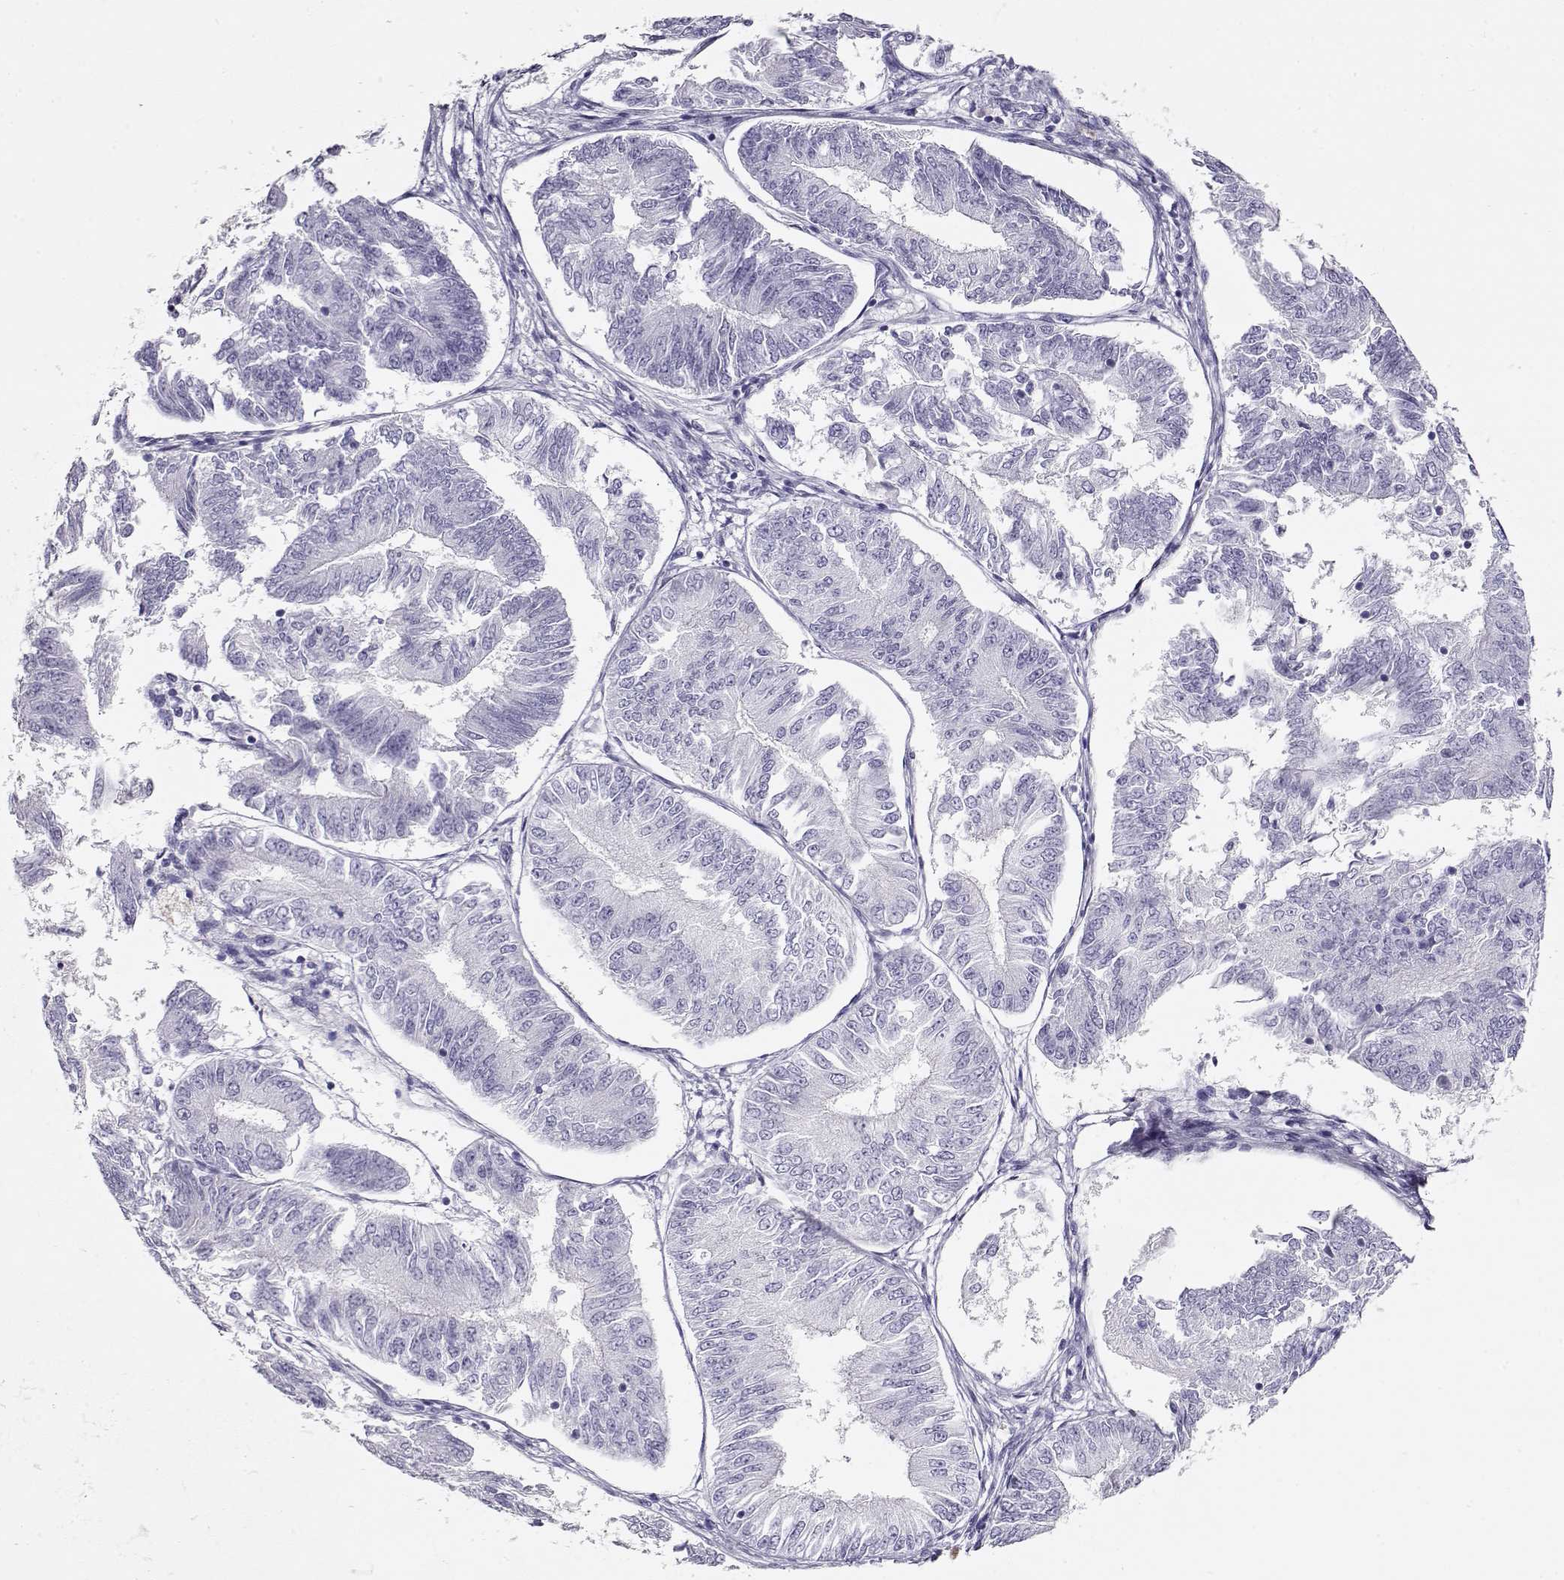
{"staining": {"intensity": "negative", "quantity": "none", "location": "none"}, "tissue": "endometrial cancer", "cell_type": "Tumor cells", "image_type": "cancer", "snomed": [{"axis": "morphology", "description": "Adenocarcinoma, NOS"}, {"axis": "topography", "description": "Endometrium"}], "caption": "This photomicrograph is of adenocarcinoma (endometrial) stained with IHC to label a protein in brown with the nuclei are counter-stained blue. There is no staining in tumor cells. (DAB immunohistochemistry with hematoxylin counter stain).", "gene": "ACTN2", "patient": {"sex": "female", "age": 58}}